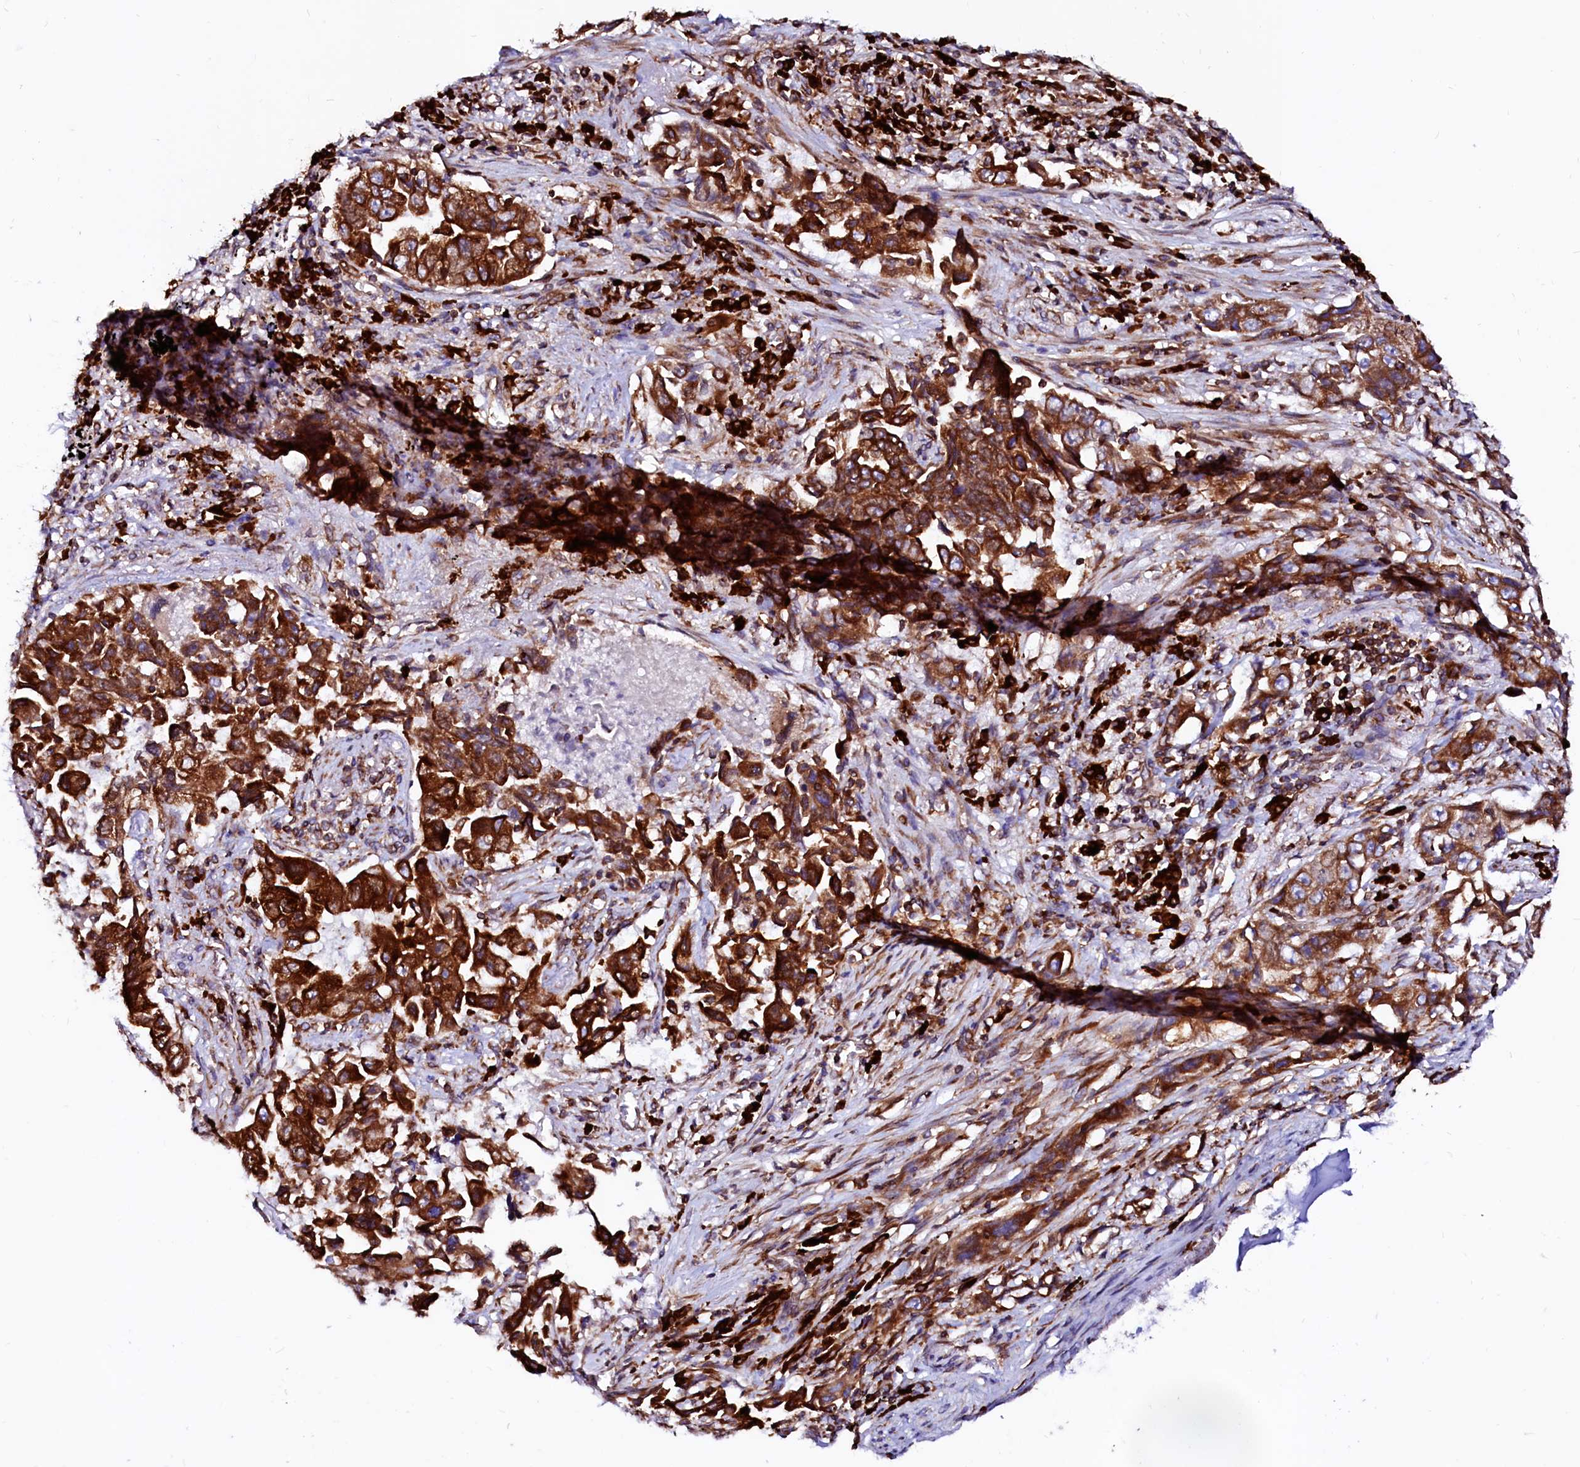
{"staining": {"intensity": "strong", "quantity": ">75%", "location": "cytoplasmic/membranous"}, "tissue": "lung cancer", "cell_type": "Tumor cells", "image_type": "cancer", "snomed": [{"axis": "morphology", "description": "Adenocarcinoma, NOS"}, {"axis": "topography", "description": "Lung"}], "caption": "Protein staining of lung cancer tissue reveals strong cytoplasmic/membranous staining in approximately >75% of tumor cells.", "gene": "DERL1", "patient": {"sex": "female", "age": 51}}